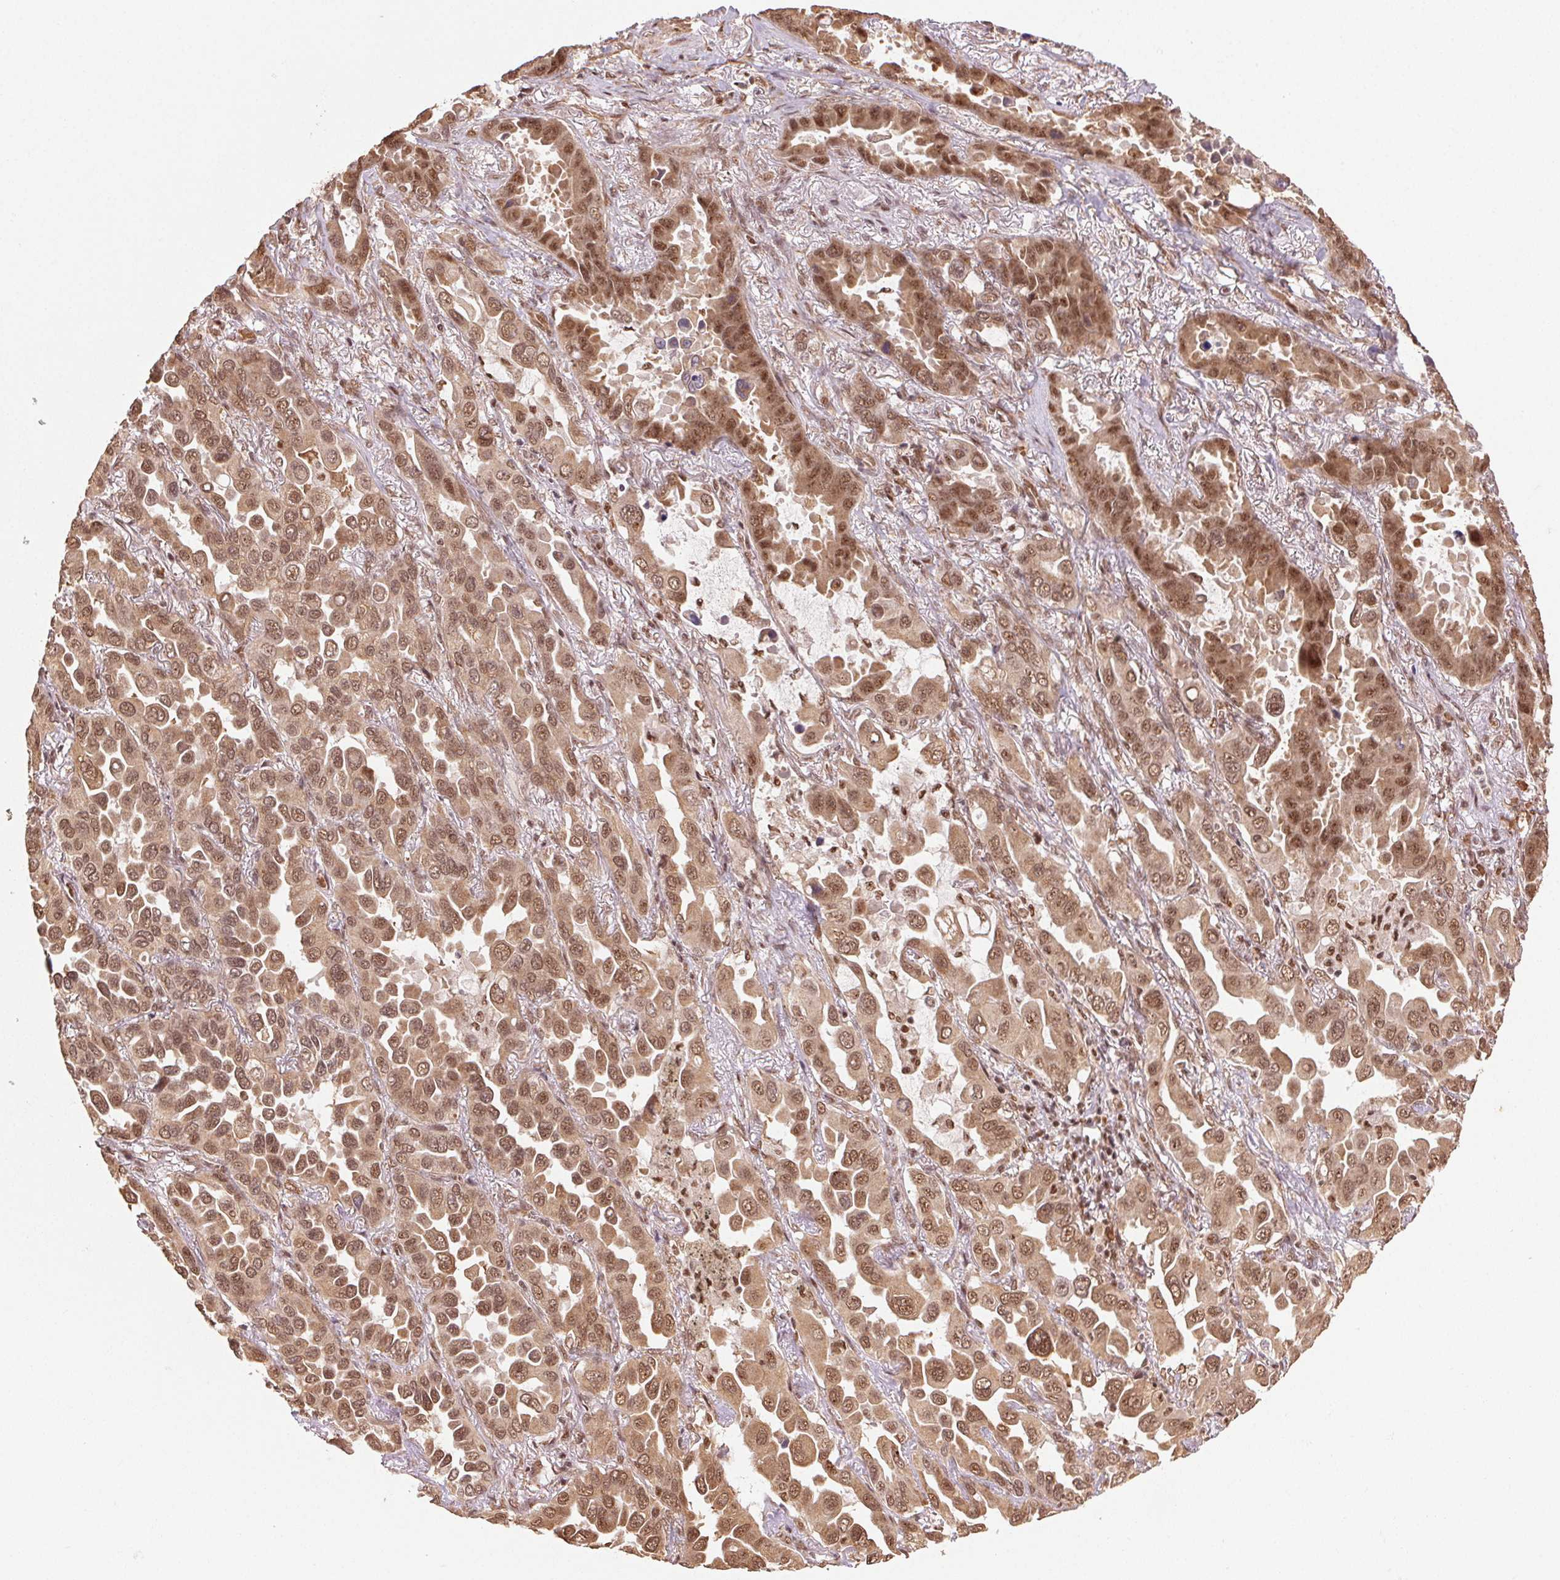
{"staining": {"intensity": "moderate", "quantity": ">75%", "location": "nuclear"}, "tissue": "lung cancer", "cell_type": "Tumor cells", "image_type": "cancer", "snomed": [{"axis": "morphology", "description": "Adenocarcinoma, NOS"}, {"axis": "topography", "description": "Lung"}], "caption": "DAB (3,3'-diaminobenzidine) immunohistochemical staining of human lung adenocarcinoma shows moderate nuclear protein positivity in about >75% of tumor cells.", "gene": "TREML4", "patient": {"sex": "male", "age": 64}}